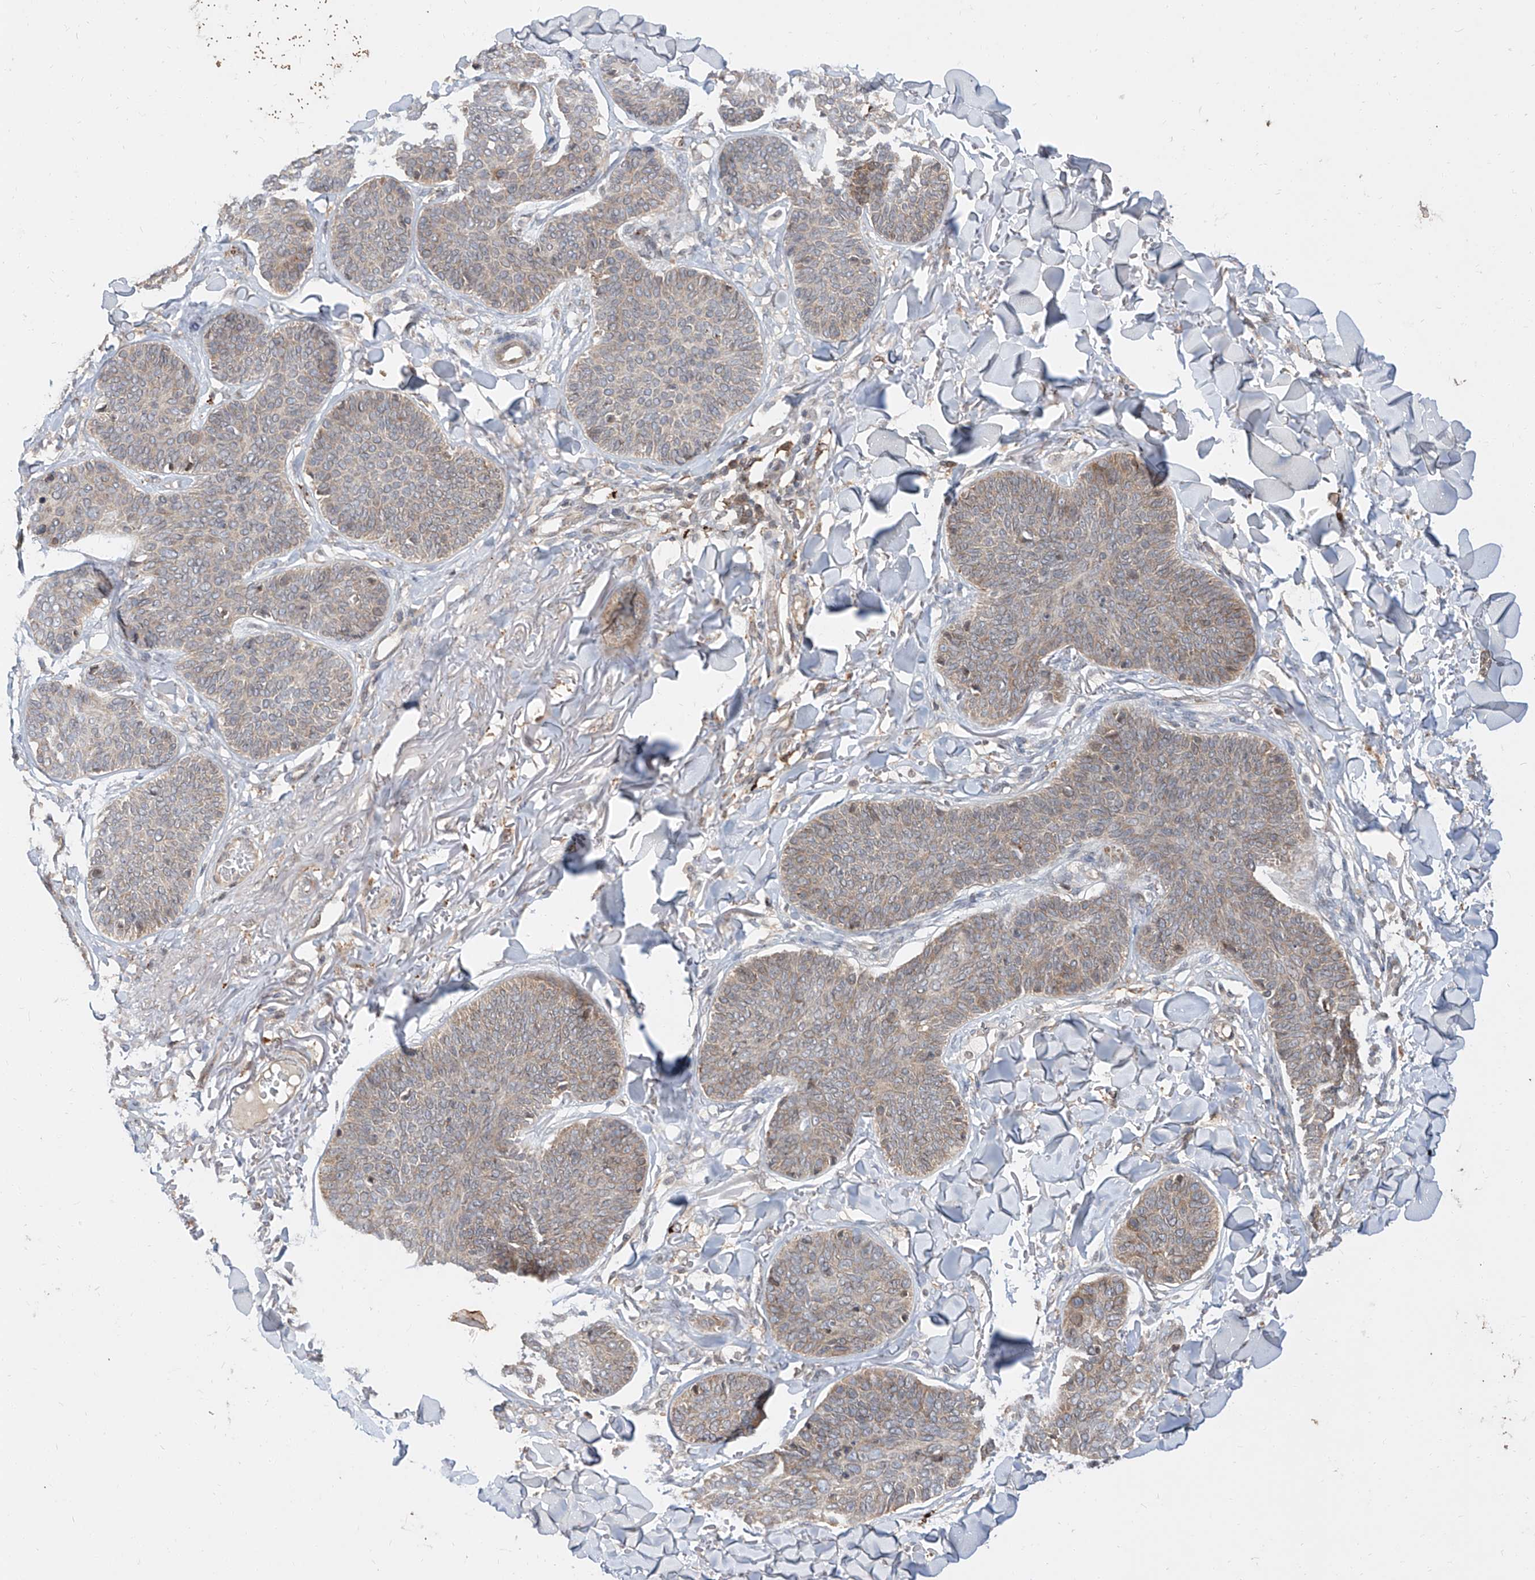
{"staining": {"intensity": "weak", "quantity": ">75%", "location": "cytoplasmic/membranous"}, "tissue": "skin cancer", "cell_type": "Tumor cells", "image_type": "cancer", "snomed": [{"axis": "morphology", "description": "Basal cell carcinoma"}, {"axis": "topography", "description": "Skin"}], "caption": "The histopathology image shows staining of basal cell carcinoma (skin), revealing weak cytoplasmic/membranous protein positivity (brown color) within tumor cells.", "gene": "DIRAS3", "patient": {"sex": "male", "age": 85}}